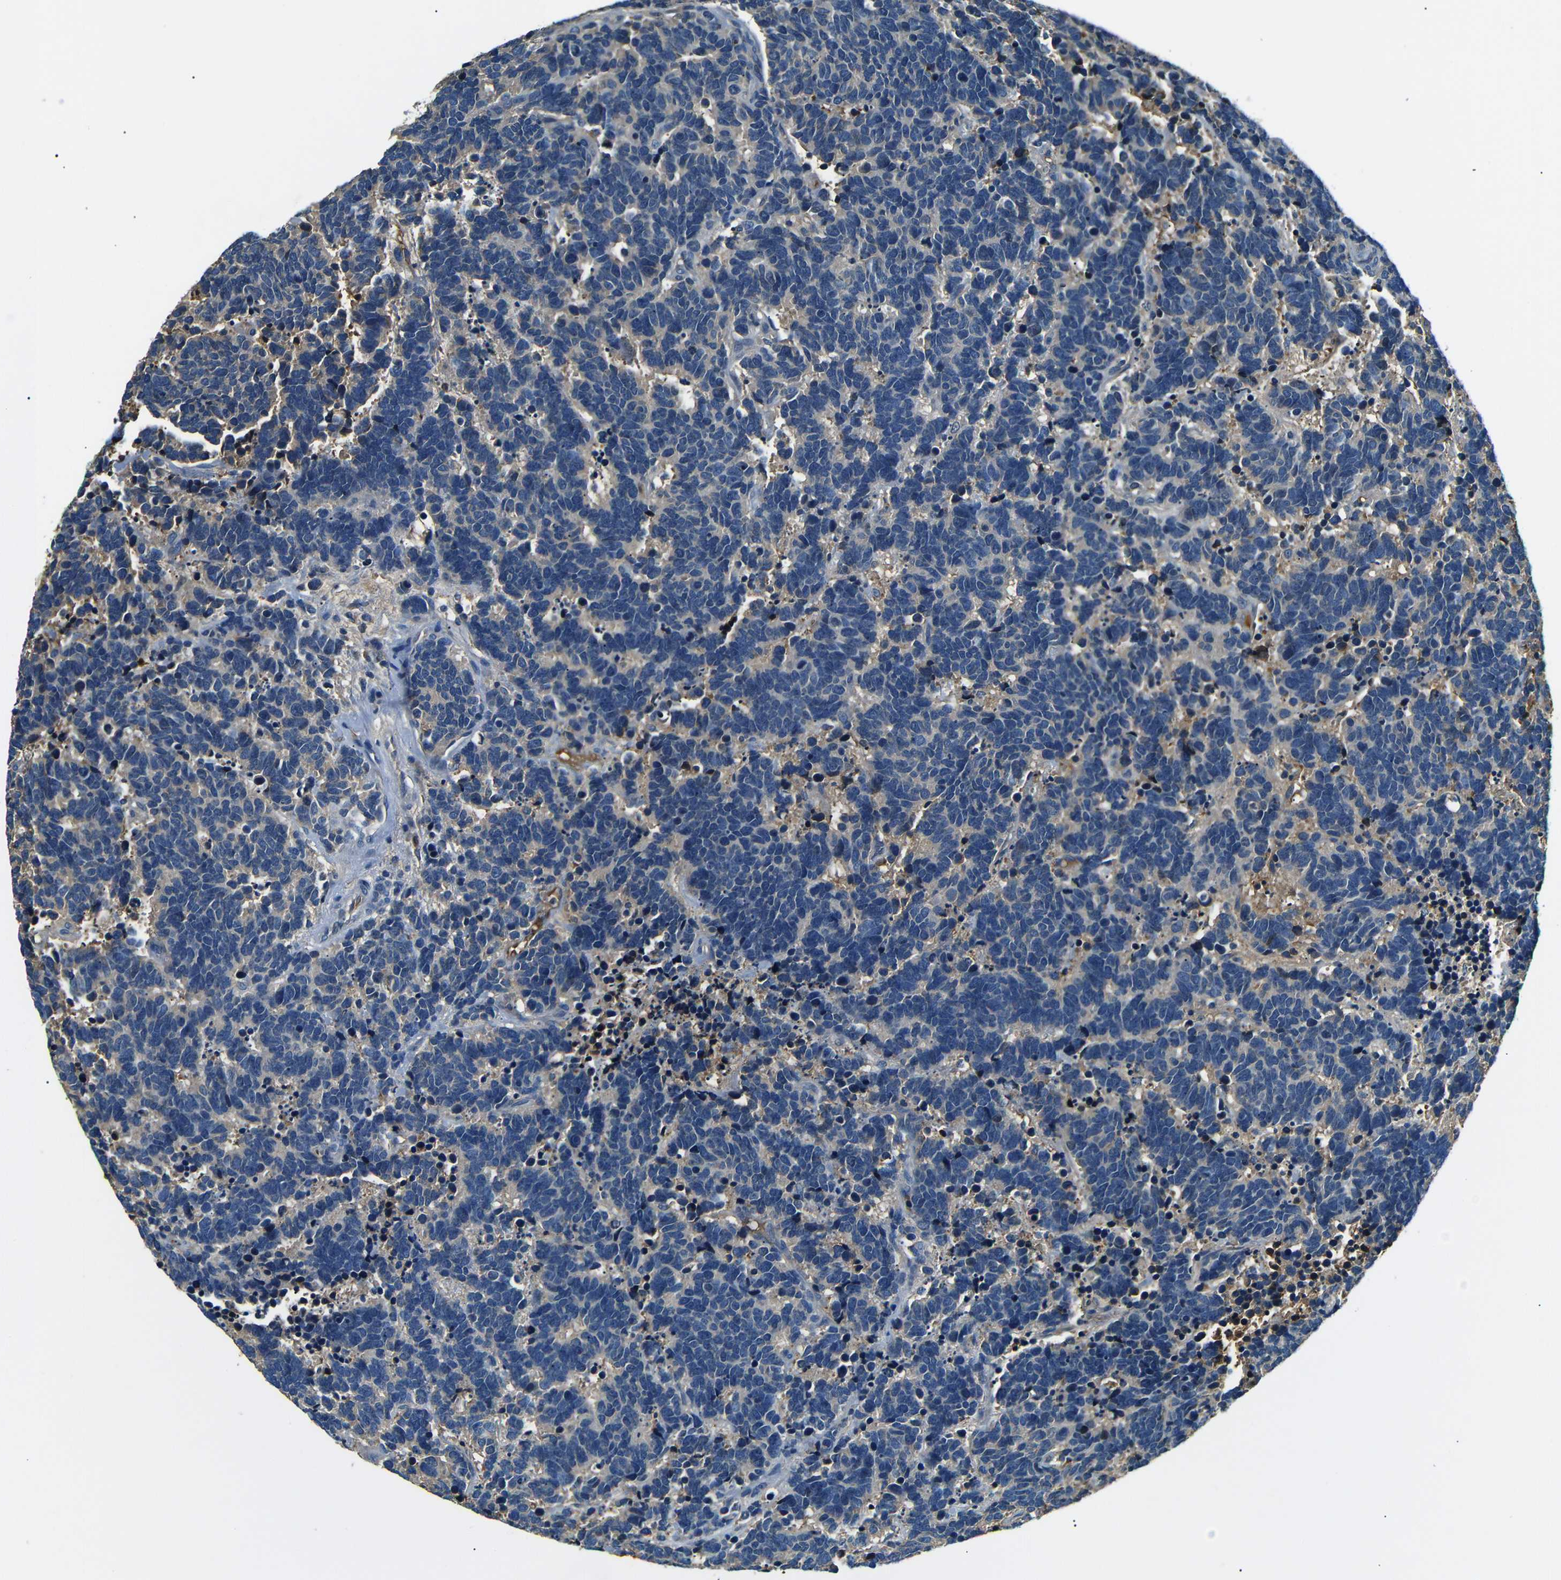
{"staining": {"intensity": "negative", "quantity": "none", "location": "none"}, "tissue": "carcinoid", "cell_type": "Tumor cells", "image_type": "cancer", "snomed": [{"axis": "morphology", "description": "Carcinoma, NOS"}, {"axis": "morphology", "description": "Carcinoid, malignant, NOS"}, {"axis": "topography", "description": "Urinary bladder"}], "caption": "Immunohistochemical staining of human carcinoma shows no significant positivity in tumor cells.", "gene": "LHCGR", "patient": {"sex": "male", "age": 57}}